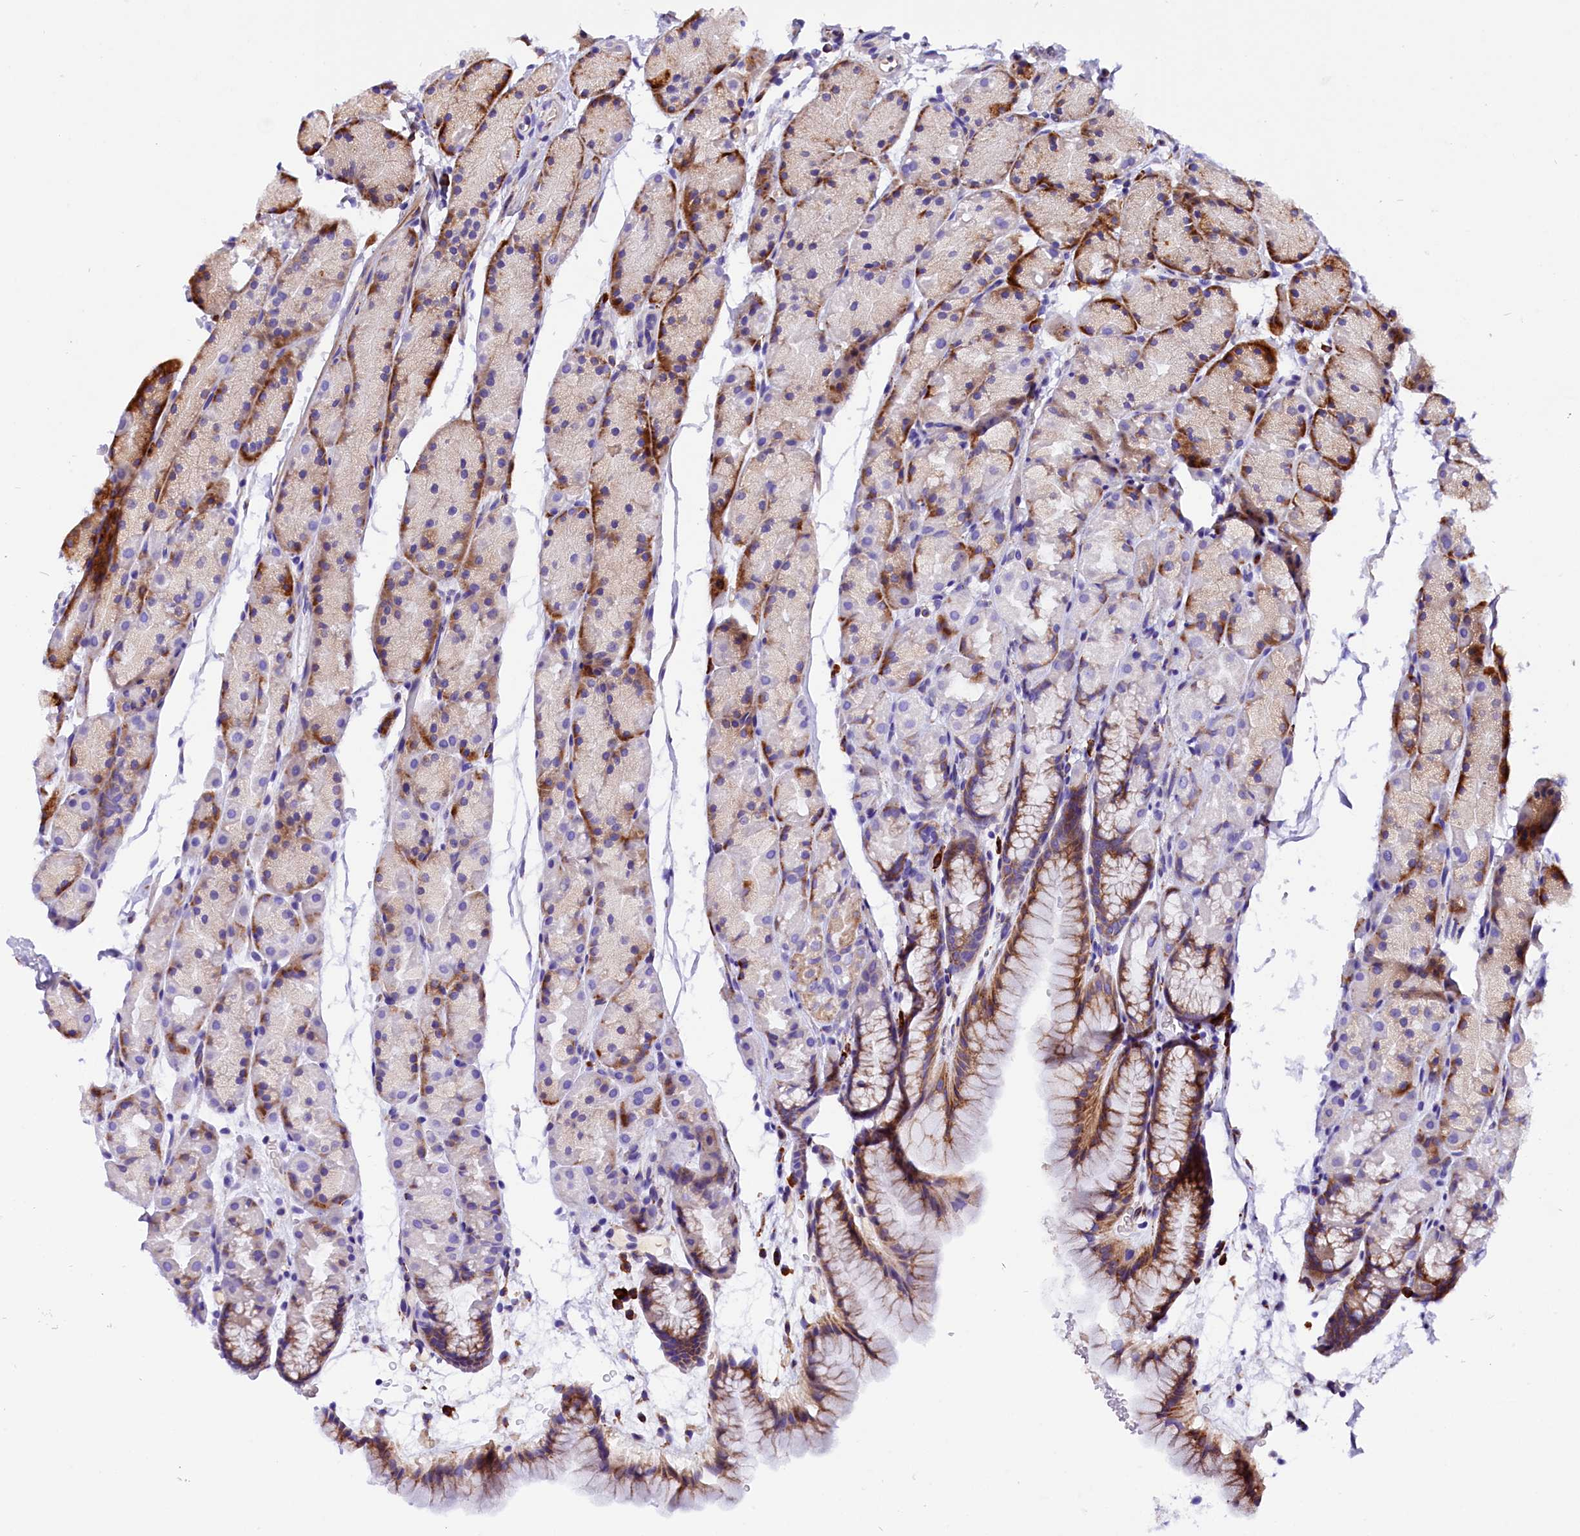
{"staining": {"intensity": "moderate", "quantity": "<25%", "location": "cytoplasmic/membranous"}, "tissue": "stomach", "cell_type": "Glandular cells", "image_type": "normal", "snomed": [{"axis": "morphology", "description": "Normal tissue, NOS"}, {"axis": "topography", "description": "Stomach, upper"}, {"axis": "topography", "description": "Stomach"}], "caption": "Immunohistochemistry staining of normal stomach, which demonstrates low levels of moderate cytoplasmic/membranous staining in approximately <25% of glandular cells indicating moderate cytoplasmic/membranous protein positivity. The staining was performed using DAB (brown) for protein detection and nuclei were counterstained in hematoxylin (blue).", "gene": "CMTR2", "patient": {"sex": "male", "age": 47}}